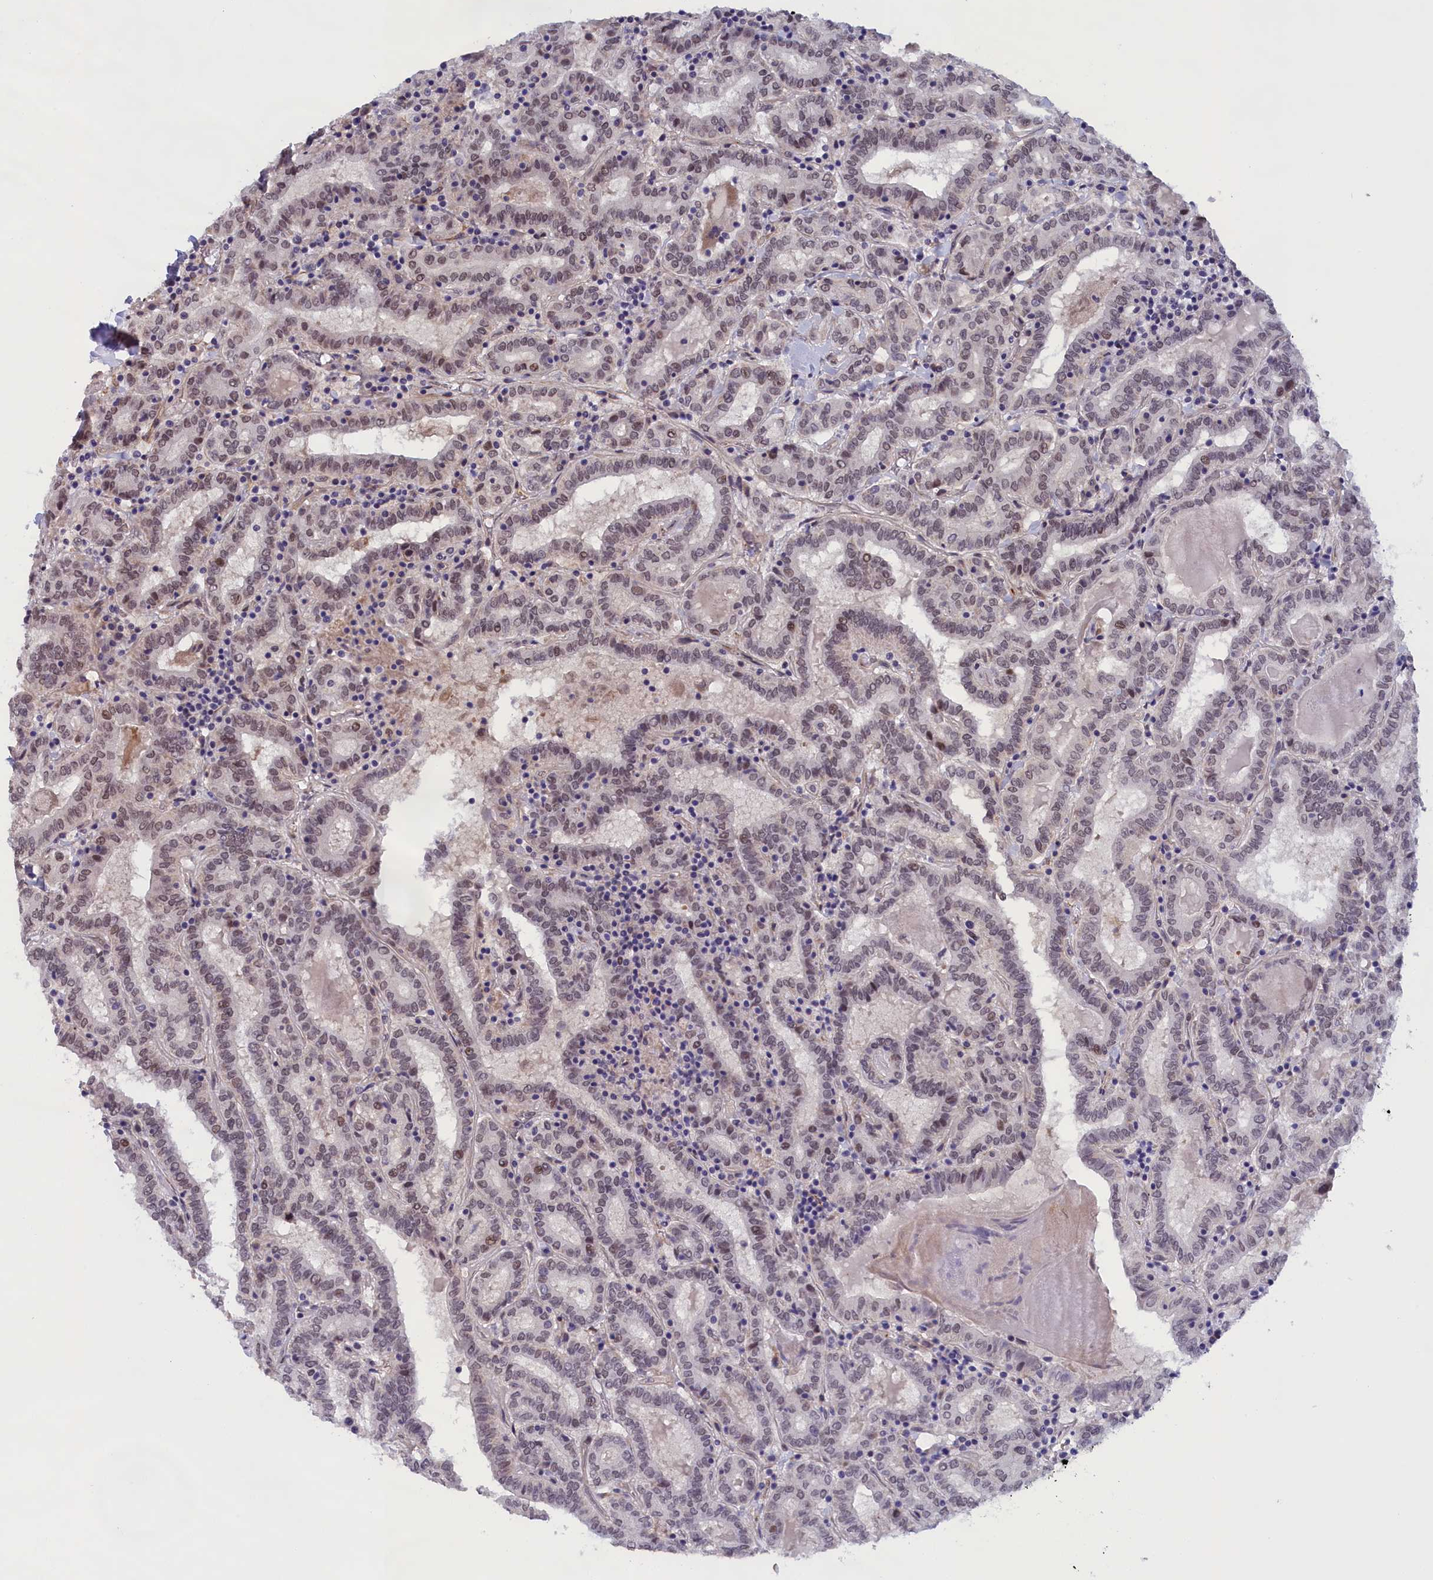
{"staining": {"intensity": "weak", "quantity": "25%-75%", "location": "nuclear"}, "tissue": "thyroid cancer", "cell_type": "Tumor cells", "image_type": "cancer", "snomed": [{"axis": "morphology", "description": "Papillary adenocarcinoma, NOS"}, {"axis": "topography", "description": "Thyroid gland"}], "caption": "Immunohistochemical staining of thyroid cancer (papillary adenocarcinoma) displays low levels of weak nuclear protein positivity in approximately 25%-75% of tumor cells.", "gene": "IGFALS", "patient": {"sex": "female", "age": 72}}